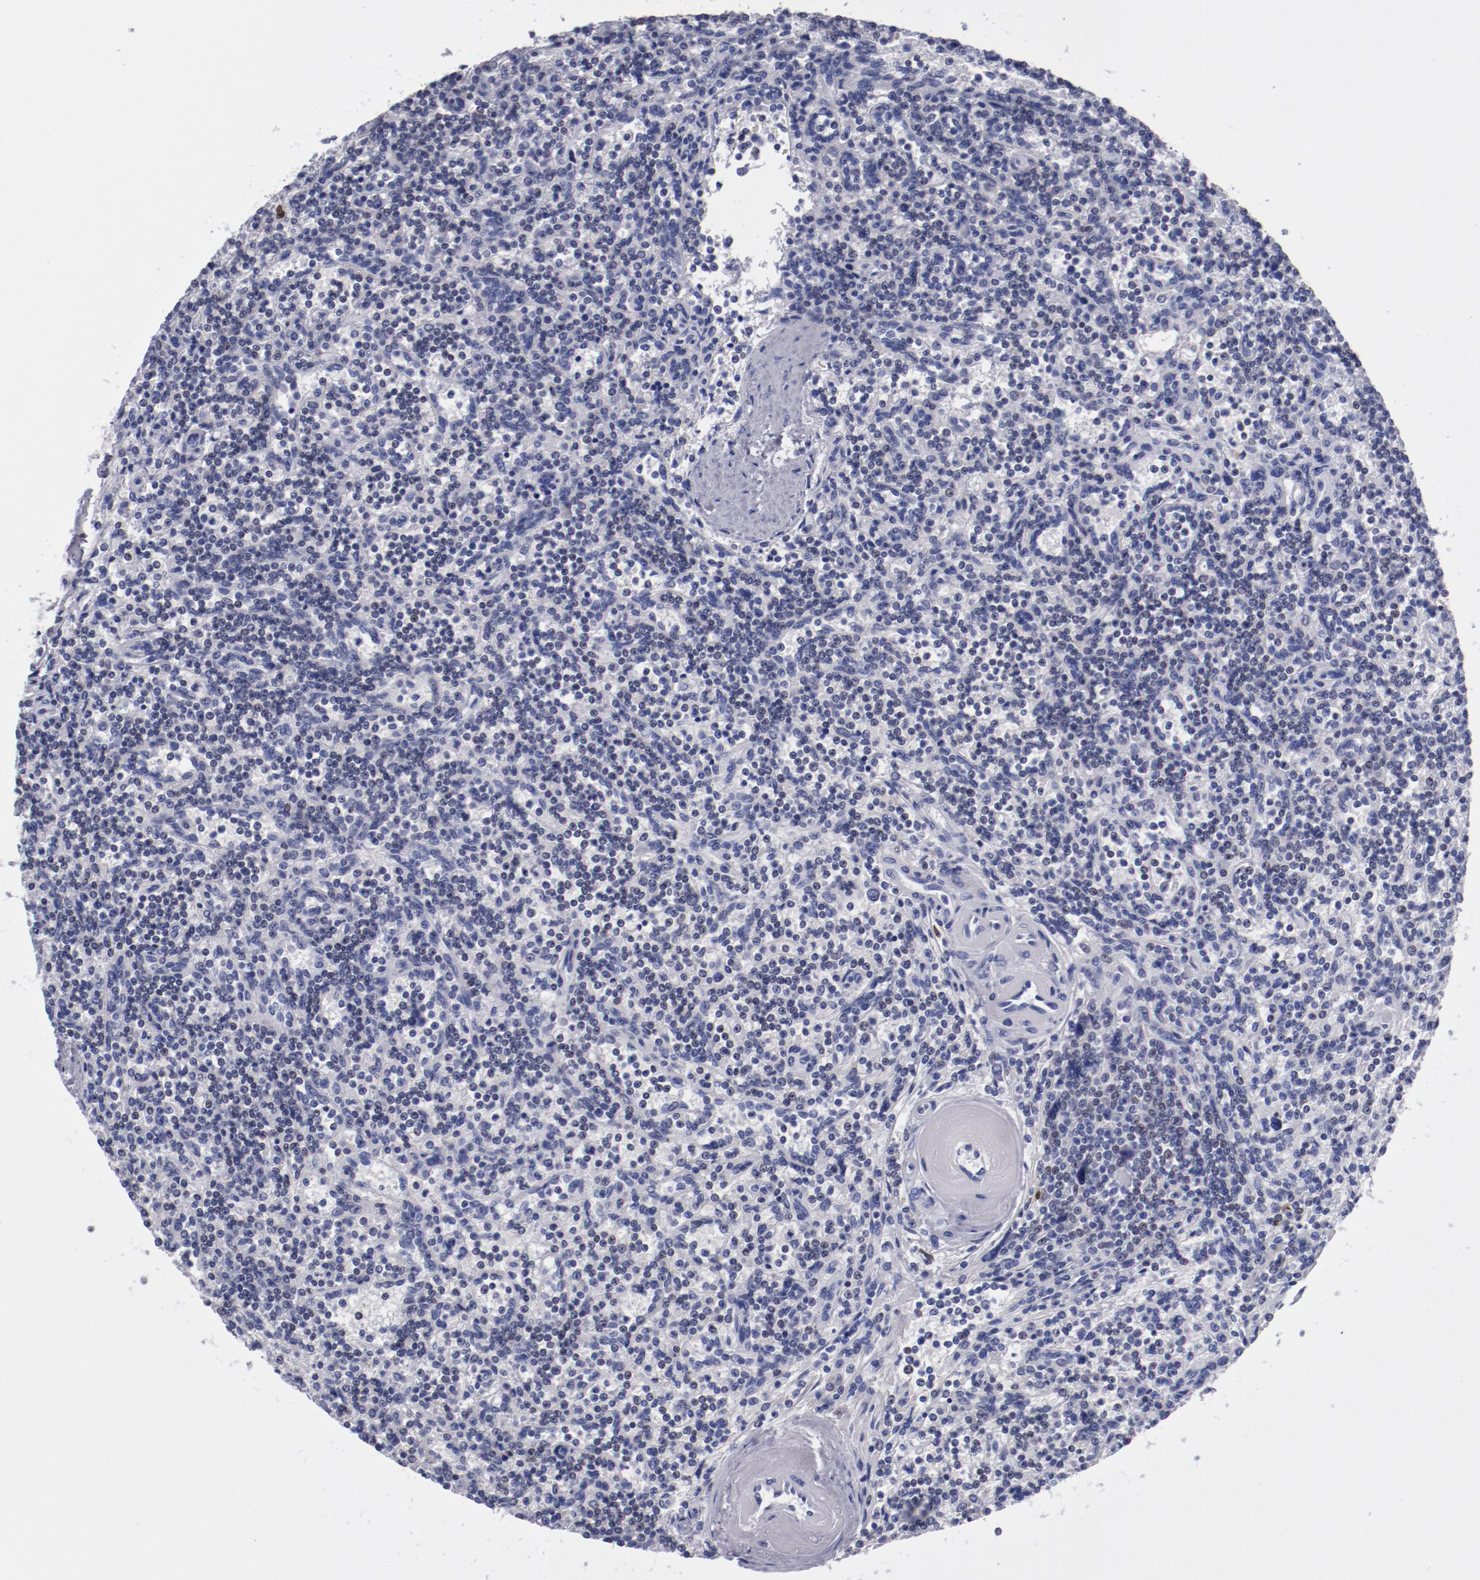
{"staining": {"intensity": "weak", "quantity": "<25%", "location": "nuclear"}, "tissue": "lymphoma", "cell_type": "Tumor cells", "image_type": "cancer", "snomed": [{"axis": "morphology", "description": "Malignant lymphoma, non-Hodgkin's type, Low grade"}, {"axis": "topography", "description": "Spleen"}], "caption": "Lymphoma was stained to show a protein in brown. There is no significant staining in tumor cells.", "gene": "IRF8", "patient": {"sex": "male", "age": 73}}